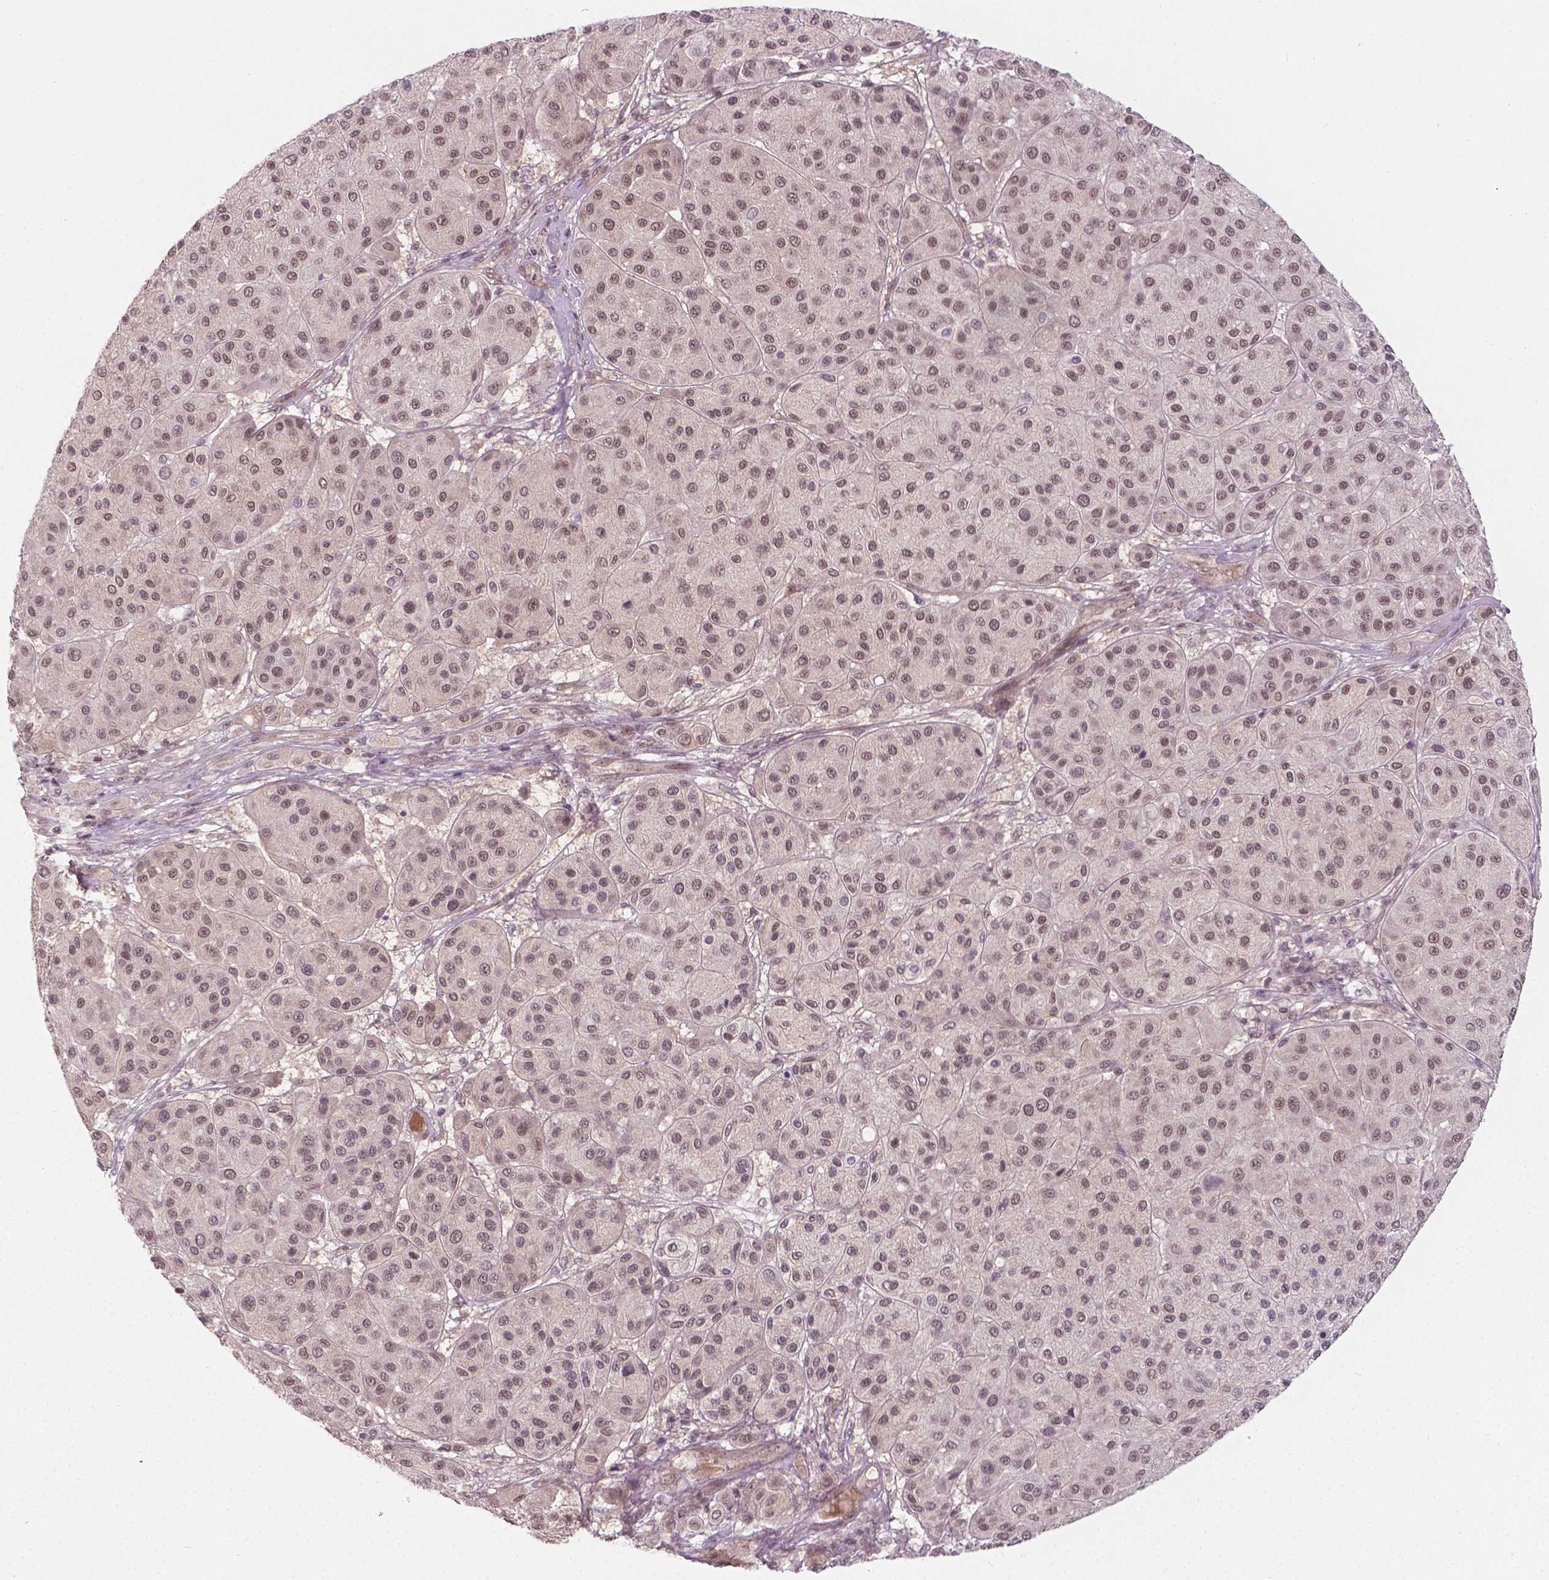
{"staining": {"intensity": "moderate", "quantity": ">75%", "location": "nuclear"}, "tissue": "melanoma", "cell_type": "Tumor cells", "image_type": "cancer", "snomed": [{"axis": "morphology", "description": "Malignant melanoma, Metastatic site"}, {"axis": "topography", "description": "Smooth muscle"}], "caption": "This photomicrograph reveals immunohistochemistry (IHC) staining of human malignant melanoma (metastatic site), with medium moderate nuclear expression in approximately >75% of tumor cells.", "gene": "ANKRD54", "patient": {"sex": "male", "age": 41}}